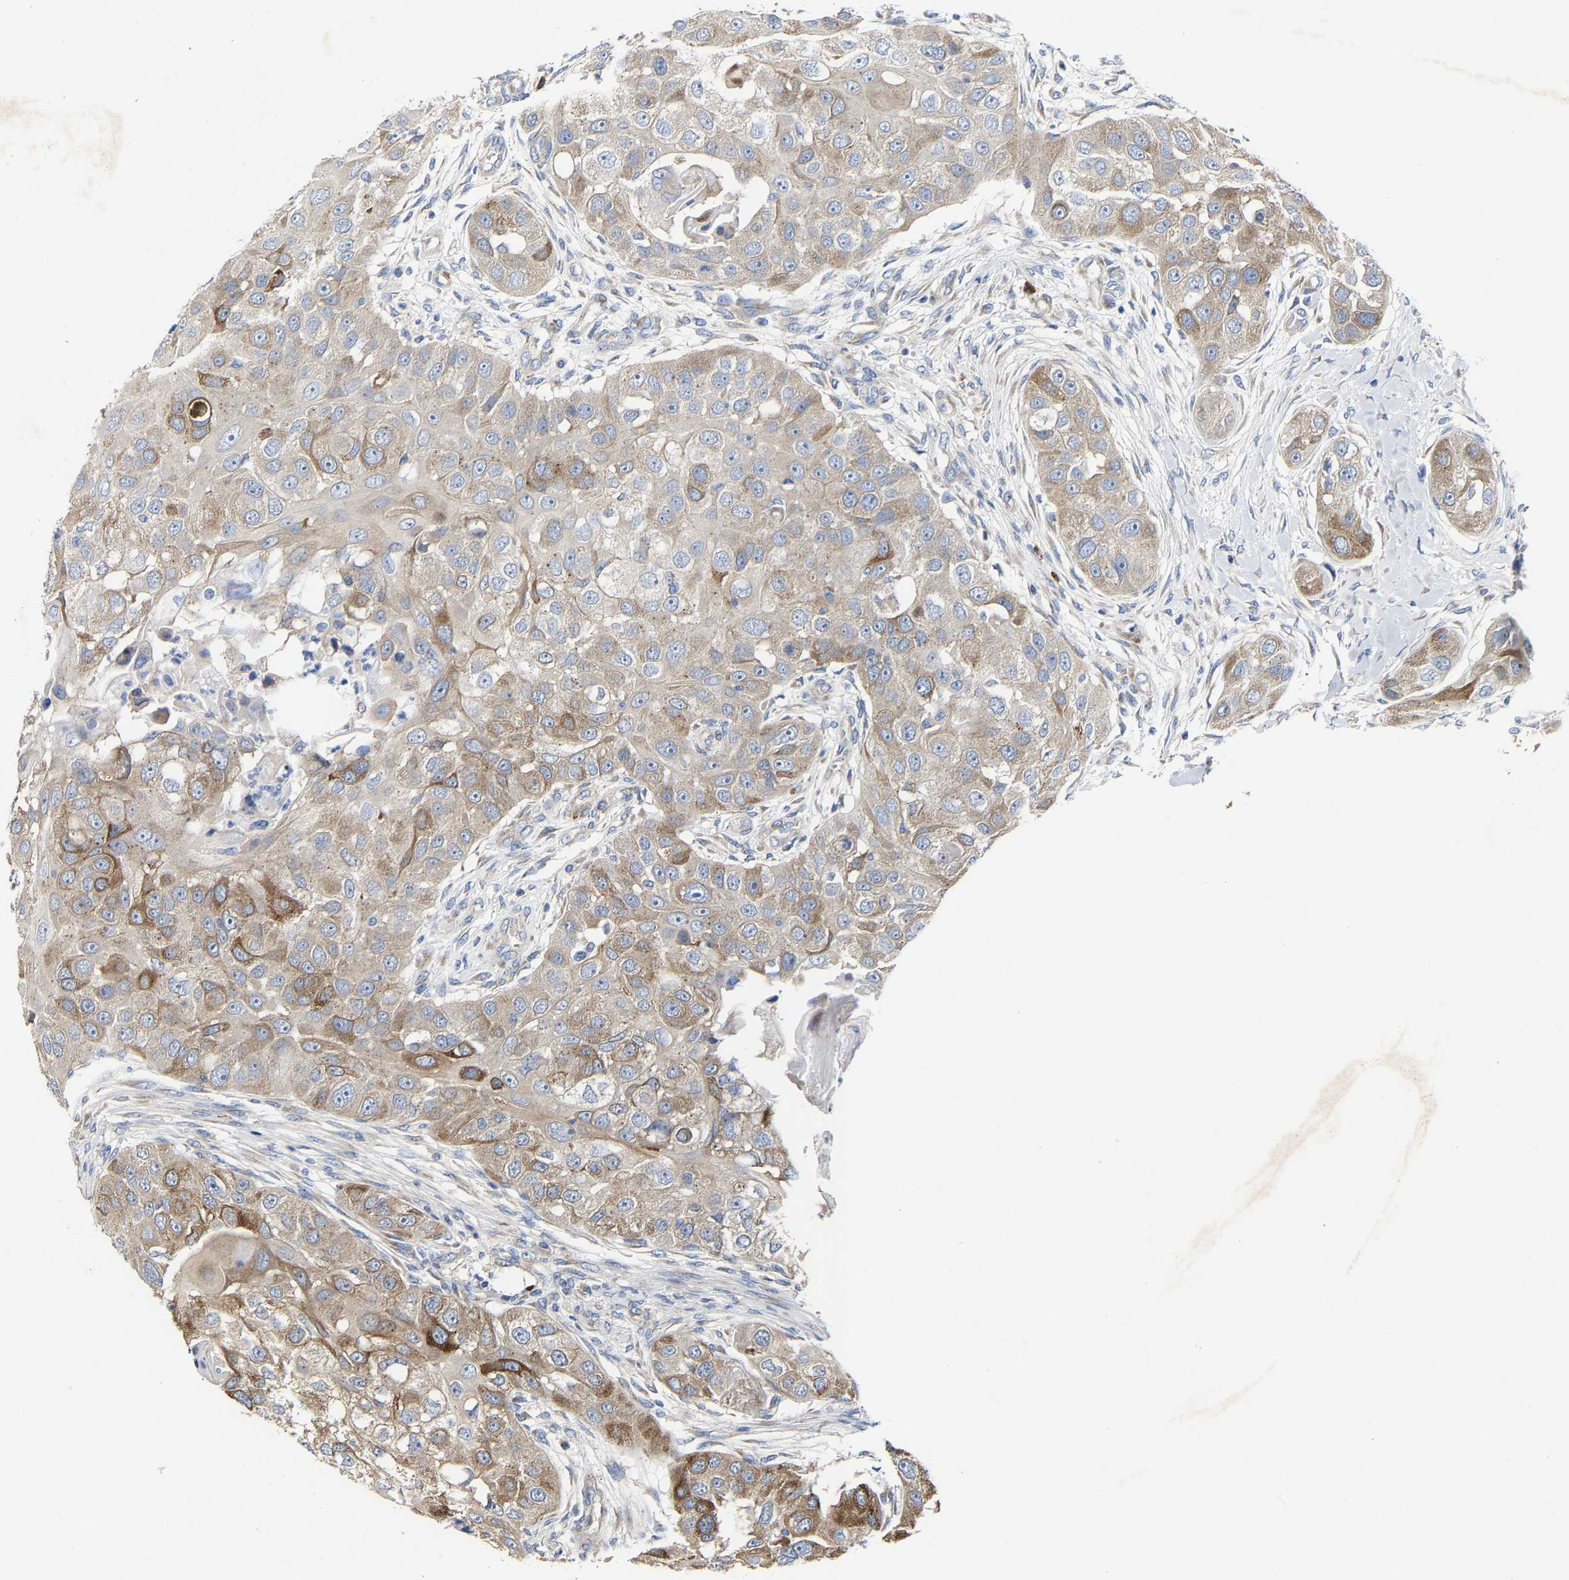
{"staining": {"intensity": "moderate", "quantity": "25%-75%", "location": "cytoplasmic/membranous"}, "tissue": "head and neck cancer", "cell_type": "Tumor cells", "image_type": "cancer", "snomed": [{"axis": "morphology", "description": "Normal tissue, NOS"}, {"axis": "morphology", "description": "Squamous cell carcinoma, NOS"}, {"axis": "topography", "description": "Skeletal muscle"}, {"axis": "topography", "description": "Head-Neck"}], "caption": "Immunohistochemical staining of human head and neck cancer shows medium levels of moderate cytoplasmic/membranous protein expression in about 25%-75% of tumor cells.", "gene": "PPP1R15A", "patient": {"sex": "male", "age": 51}}